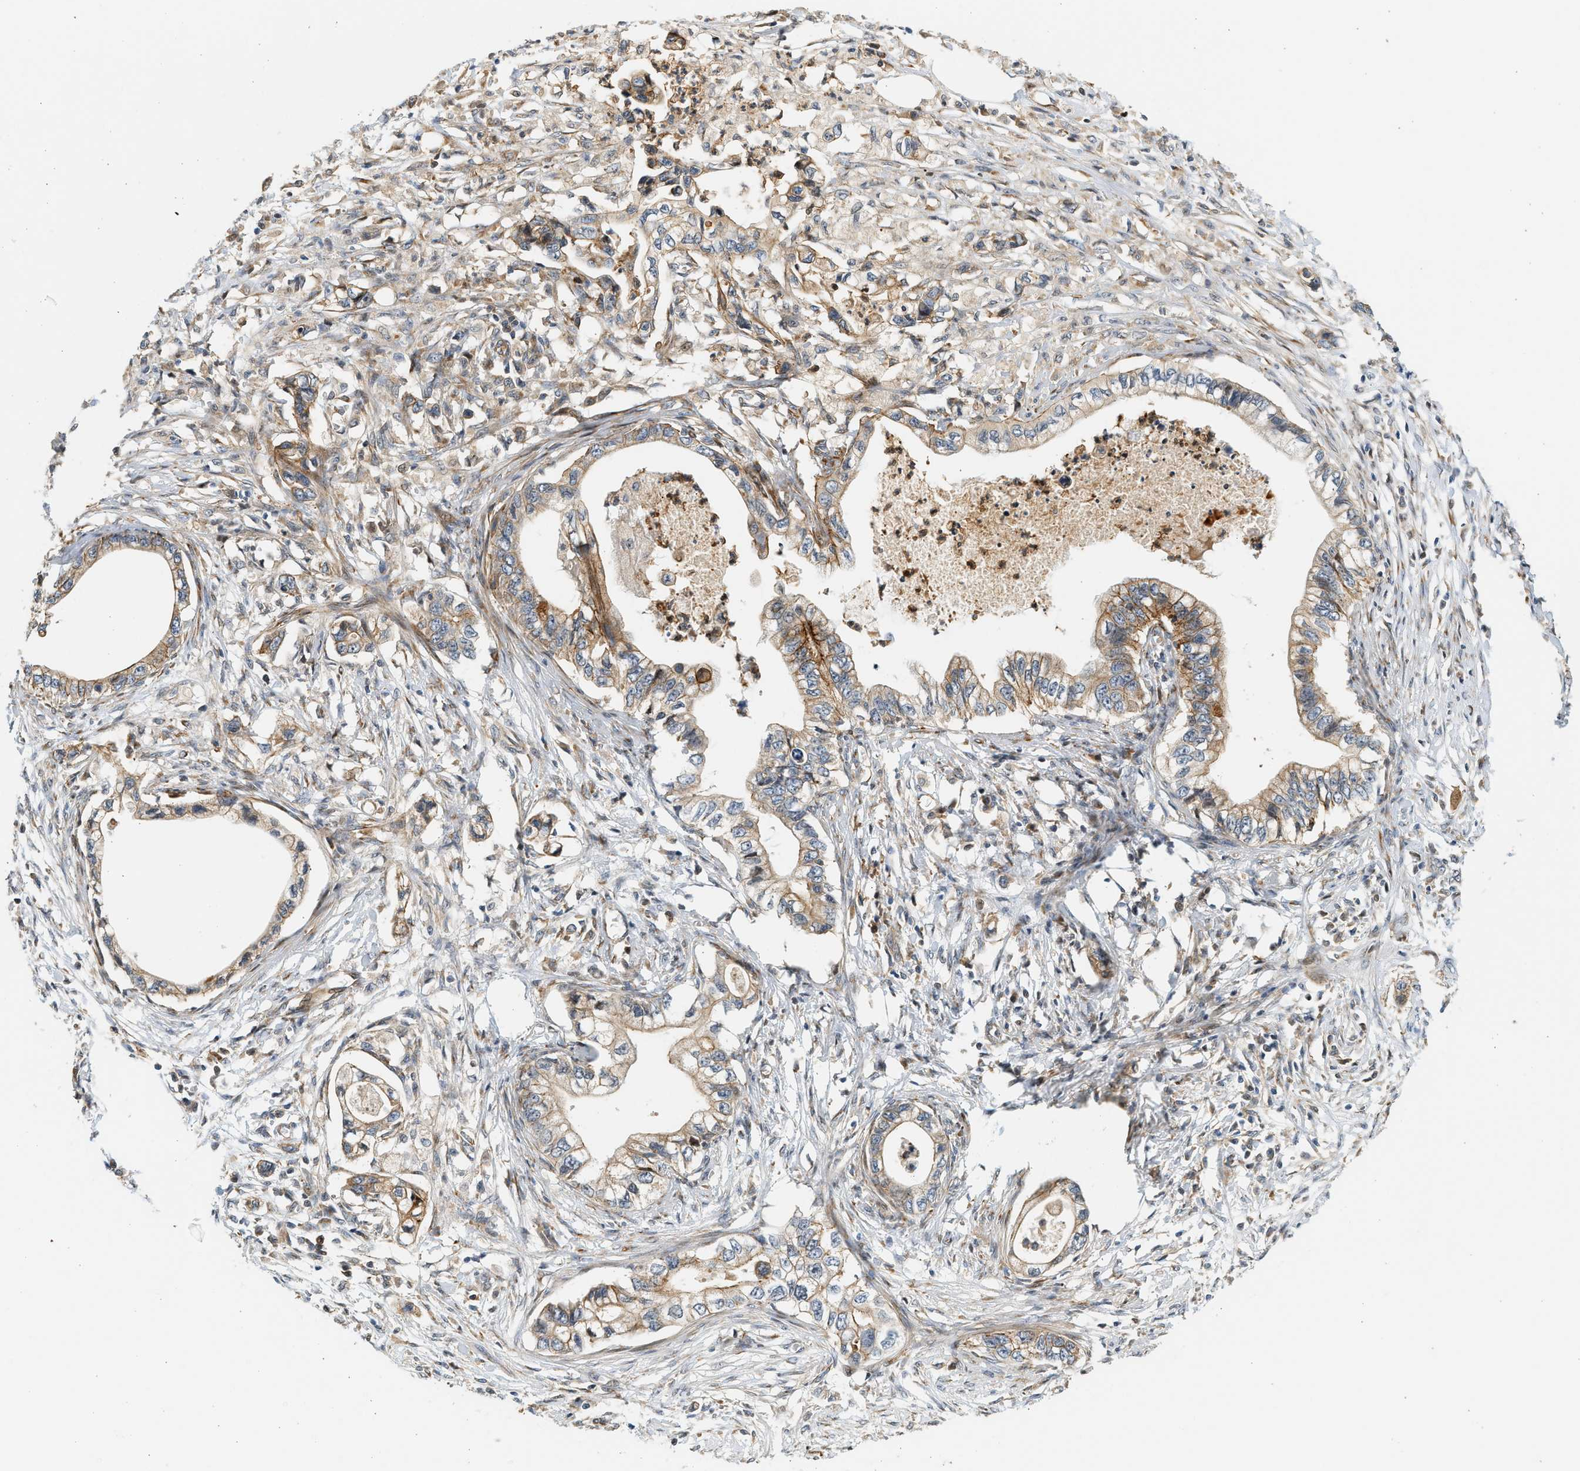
{"staining": {"intensity": "moderate", "quantity": ">75%", "location": "cytoplasmic/membranous"}, "tissue": "pancreatic cancer", "cell_type": "Tumor cells", "image_type": "cancer", "snomed": [{"axis": "morphology", "description": "Adenocarcinoma, NOS"}, {"axis": "topography", "description": "Pancreas"}], "caption": "Immunohistochemistry micrograph of pancreatic cancer (adenocarcinoma) stained for a protein (brown), which shows medium levels of moderate cytoplasmic/membranous expression in about >75% of tumor cells.", "gene": "NRSN2", "patient": {"sex": "male", "age": 56}}